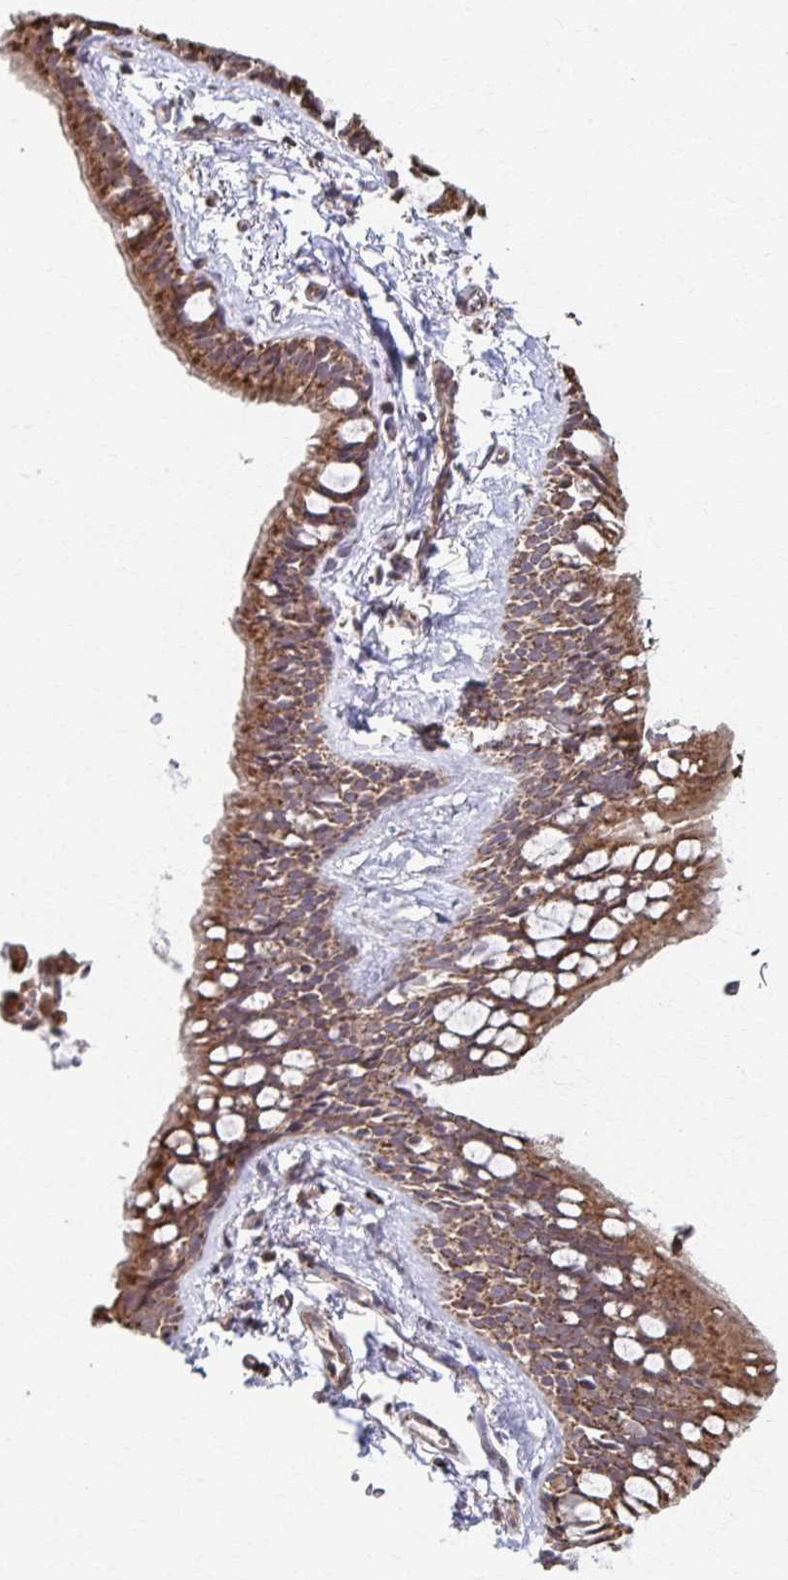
{"staining": {"intensity": "moderate", "quantity": ">75%", "location": "cytoplasmic/membranous"}, "tissue": "bronchus", "cell_type": "Respiratory epithelial cells", "image_type": "normal", "snomed": [{"axis": "morphology", "description": "Normal tissue, NOS"}, {"axis": "topography", "description": "Bronchus"}], "caption": "Protein staining by immunohistochemistry exhibits moderate cytoplasmic/membranous staining in about >75% of respiratory epithelial cells in benign bronchus.", "gene": "KLHL34", "patient": {"sex": "female", "age": 59}}